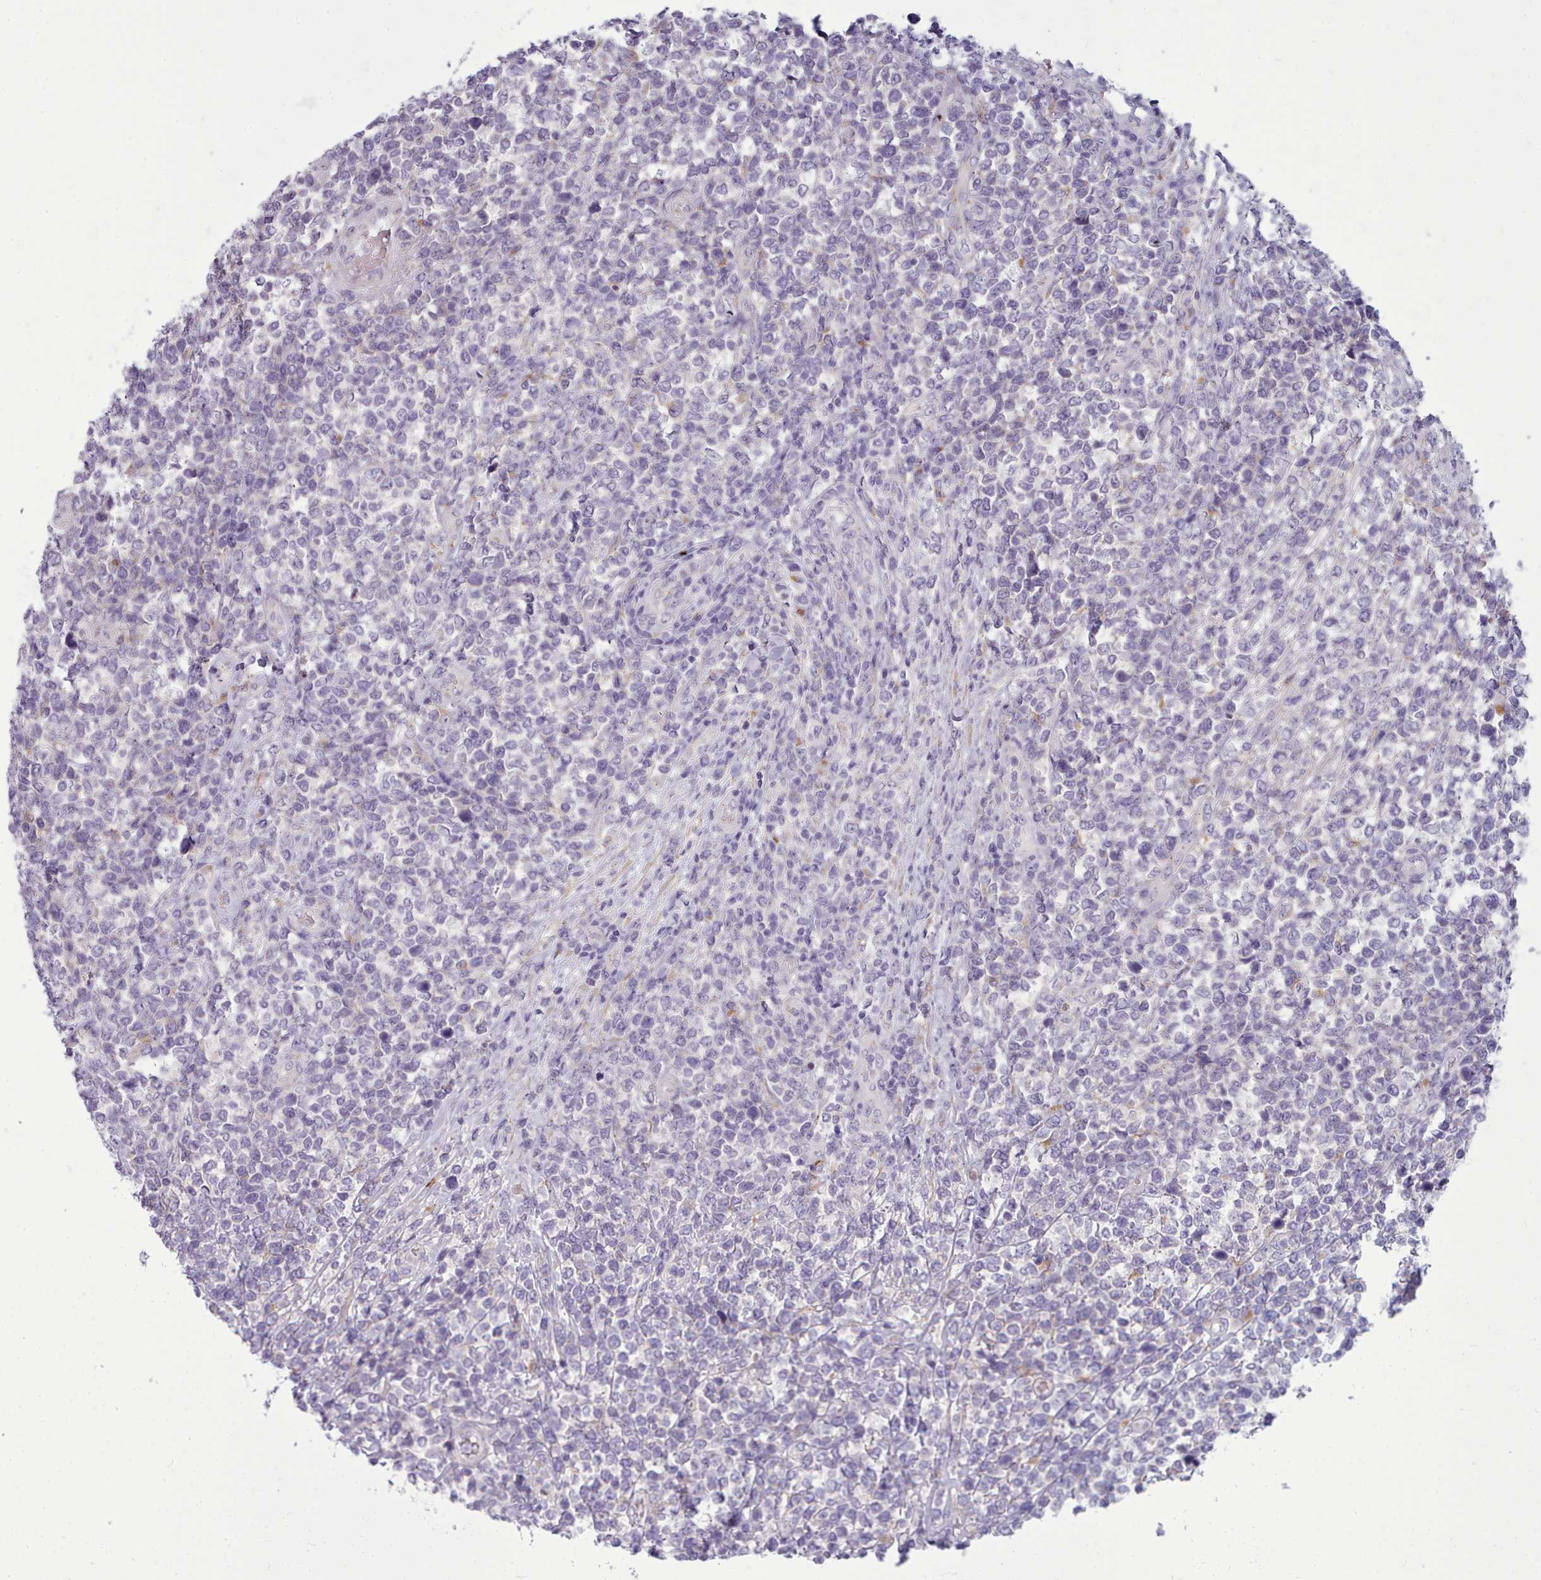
{"staining": {"intensity": "negative", "quantity": "none", "location": "none"}, "tissue": "lymphoma", "cell_type": "Tumor cells", "image_type": "cancer", "snomed": [{"axis": "morphology", "description": "Malignant lymphoma, non-Hodgkin's type, High grade"}, {"axis": "topography", "description": "Soft tissue"}], "caption": "There is no significant positivity in tumor cells of malignant lymphoma, non-Hodgkin's type (high-grade). Brightfield microscopy of IHC stained with DAB (3,3'-diaminobenzidine) (brown) and hematoxylin (blue), captured at high magnification.", "gene": "MYRFL", "patient": {"sex": "female", "age": 56}}